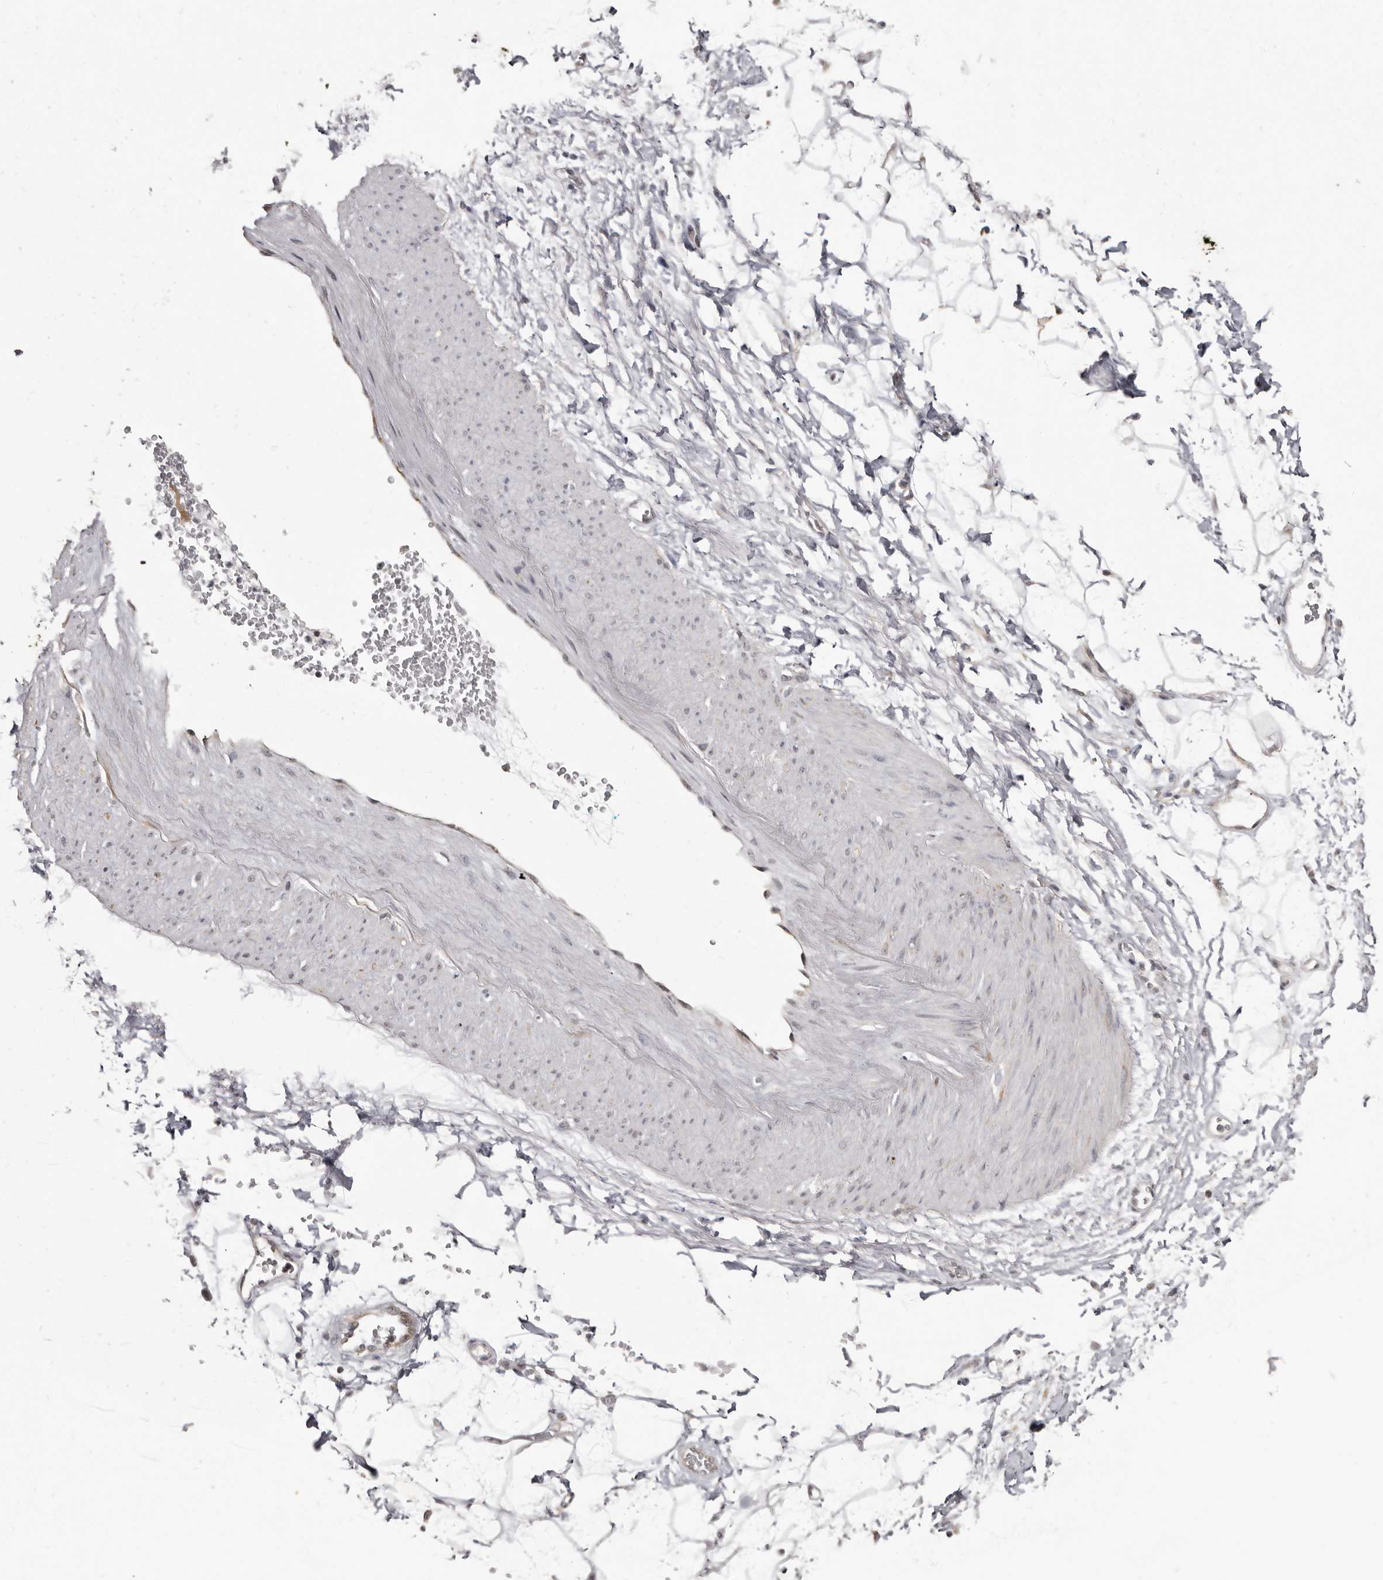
{"staining": {"intensity": "weak", "quantity": ">75%", "location": "nuclear"}, "tissue": "adipose tissue", "cell_type": "Adipocytes", "image_type": "normal", "snomed": [{"axis": "morphology", "description": "Normal tissue, NOS"}, {"axis": "morphology", "description": "Adenocarcinoma, NOS"}, {"axis": "topography", "description": "Pancreas"}, {"axis": "topography", "description": "Peripheral nerve tissue"}], "caption": "Protein staining reveals weak nuclear positivity in approximately >75% of adipocytes in normal adipose tissue. The staining was performed using DAB, with brown indicating positive protein expression. Nuclei are stained blue with hematoxylin.", "gene": "BAD", "patient": {"sex": "male", "age": 59}}